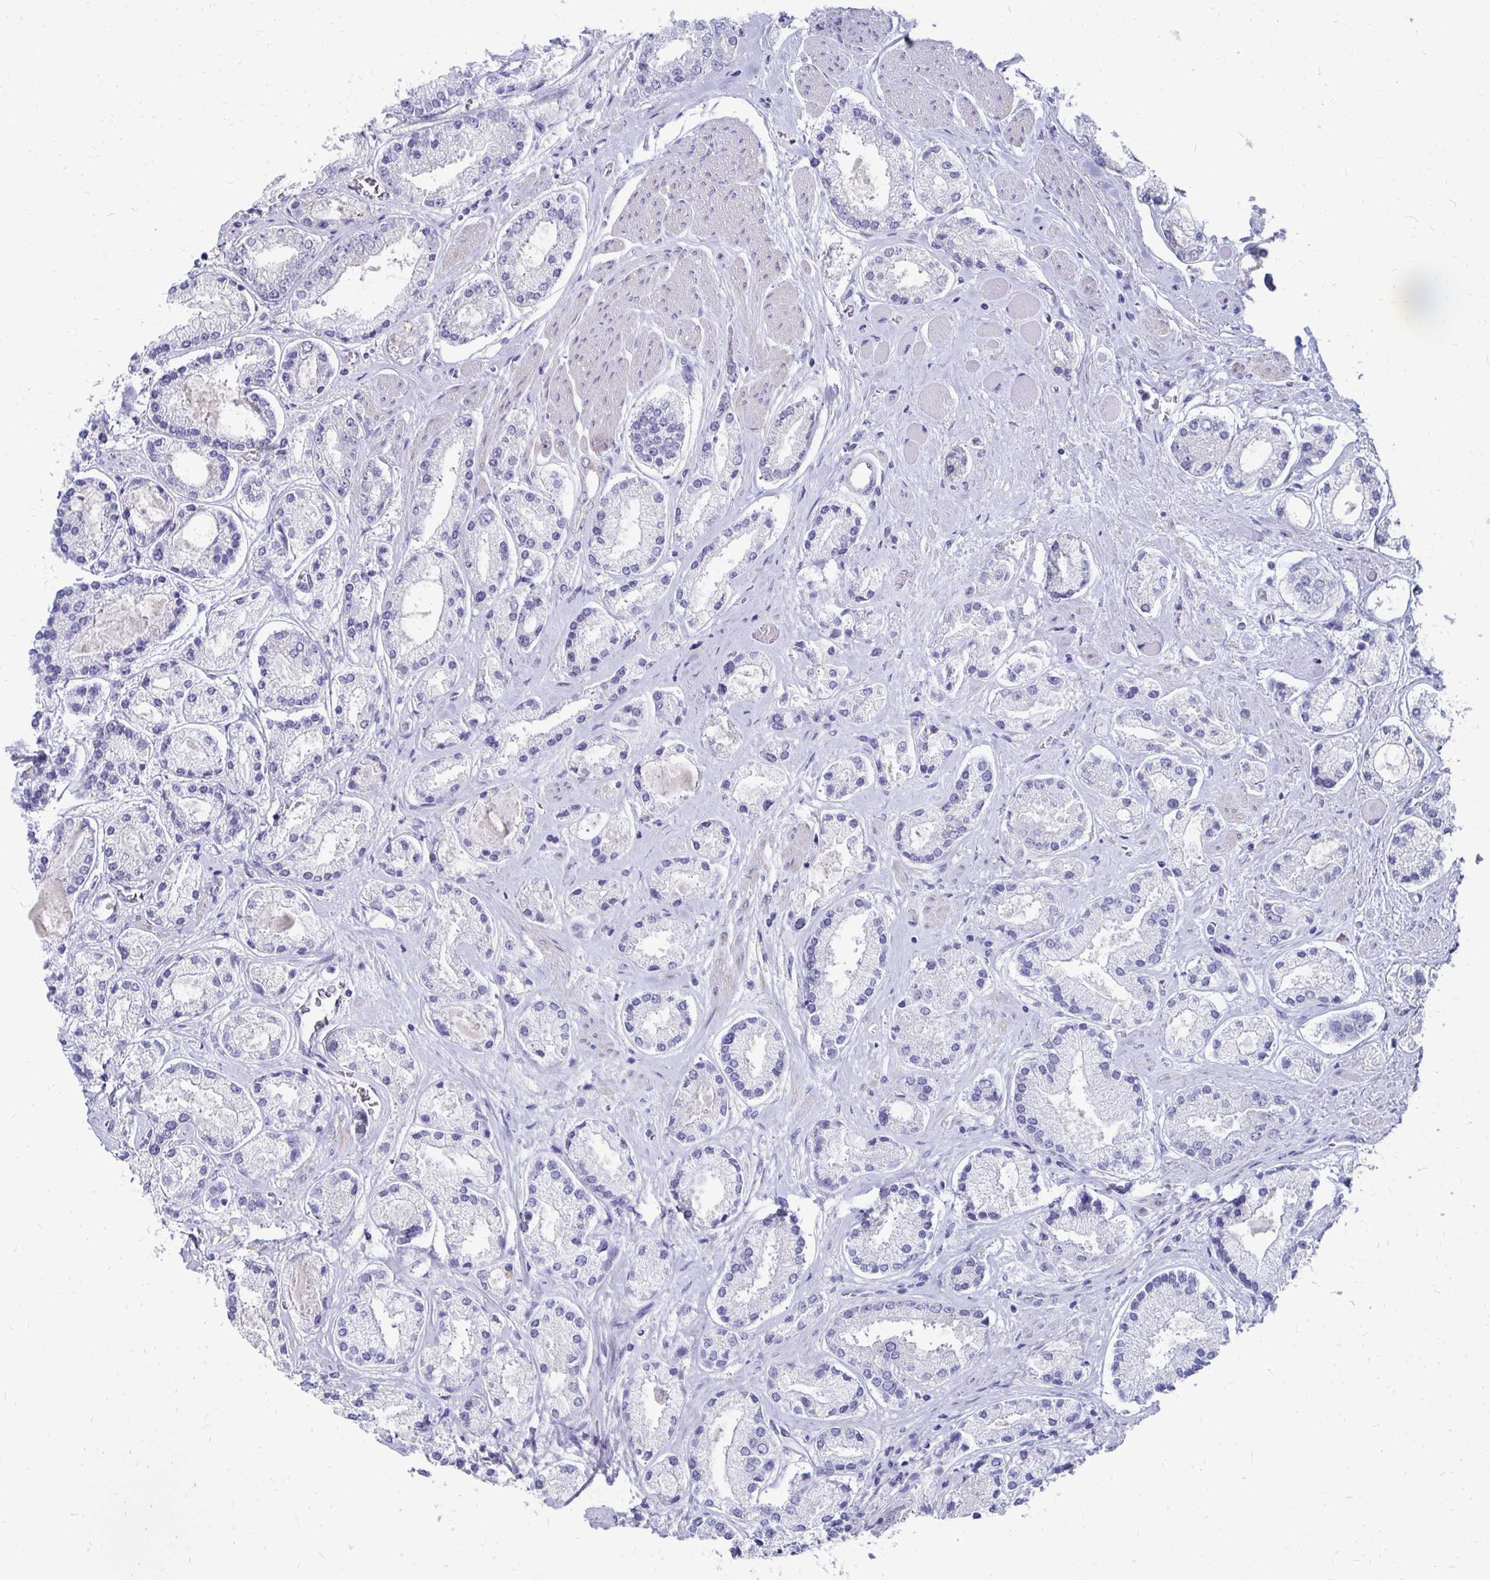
{"staining": {"intensity": "negative", "quantity": "none", "location": "none"}, "tissue": "prostate cancer", "cell_type": "Tumor cells", "image_type": "cancer", "snomed": [{"axis": "morphology", "description": "Adenocarcinoma, High grade"}, {"axis": "topography", "description": "Prostate"}], "caption": "Immunohistochemistry of adenocarcinoma (high-grade) (prostate) displays no positivity in tumor cells.", "gene": "SYCP3", "patient": {"sex": "male", "age": 67}}